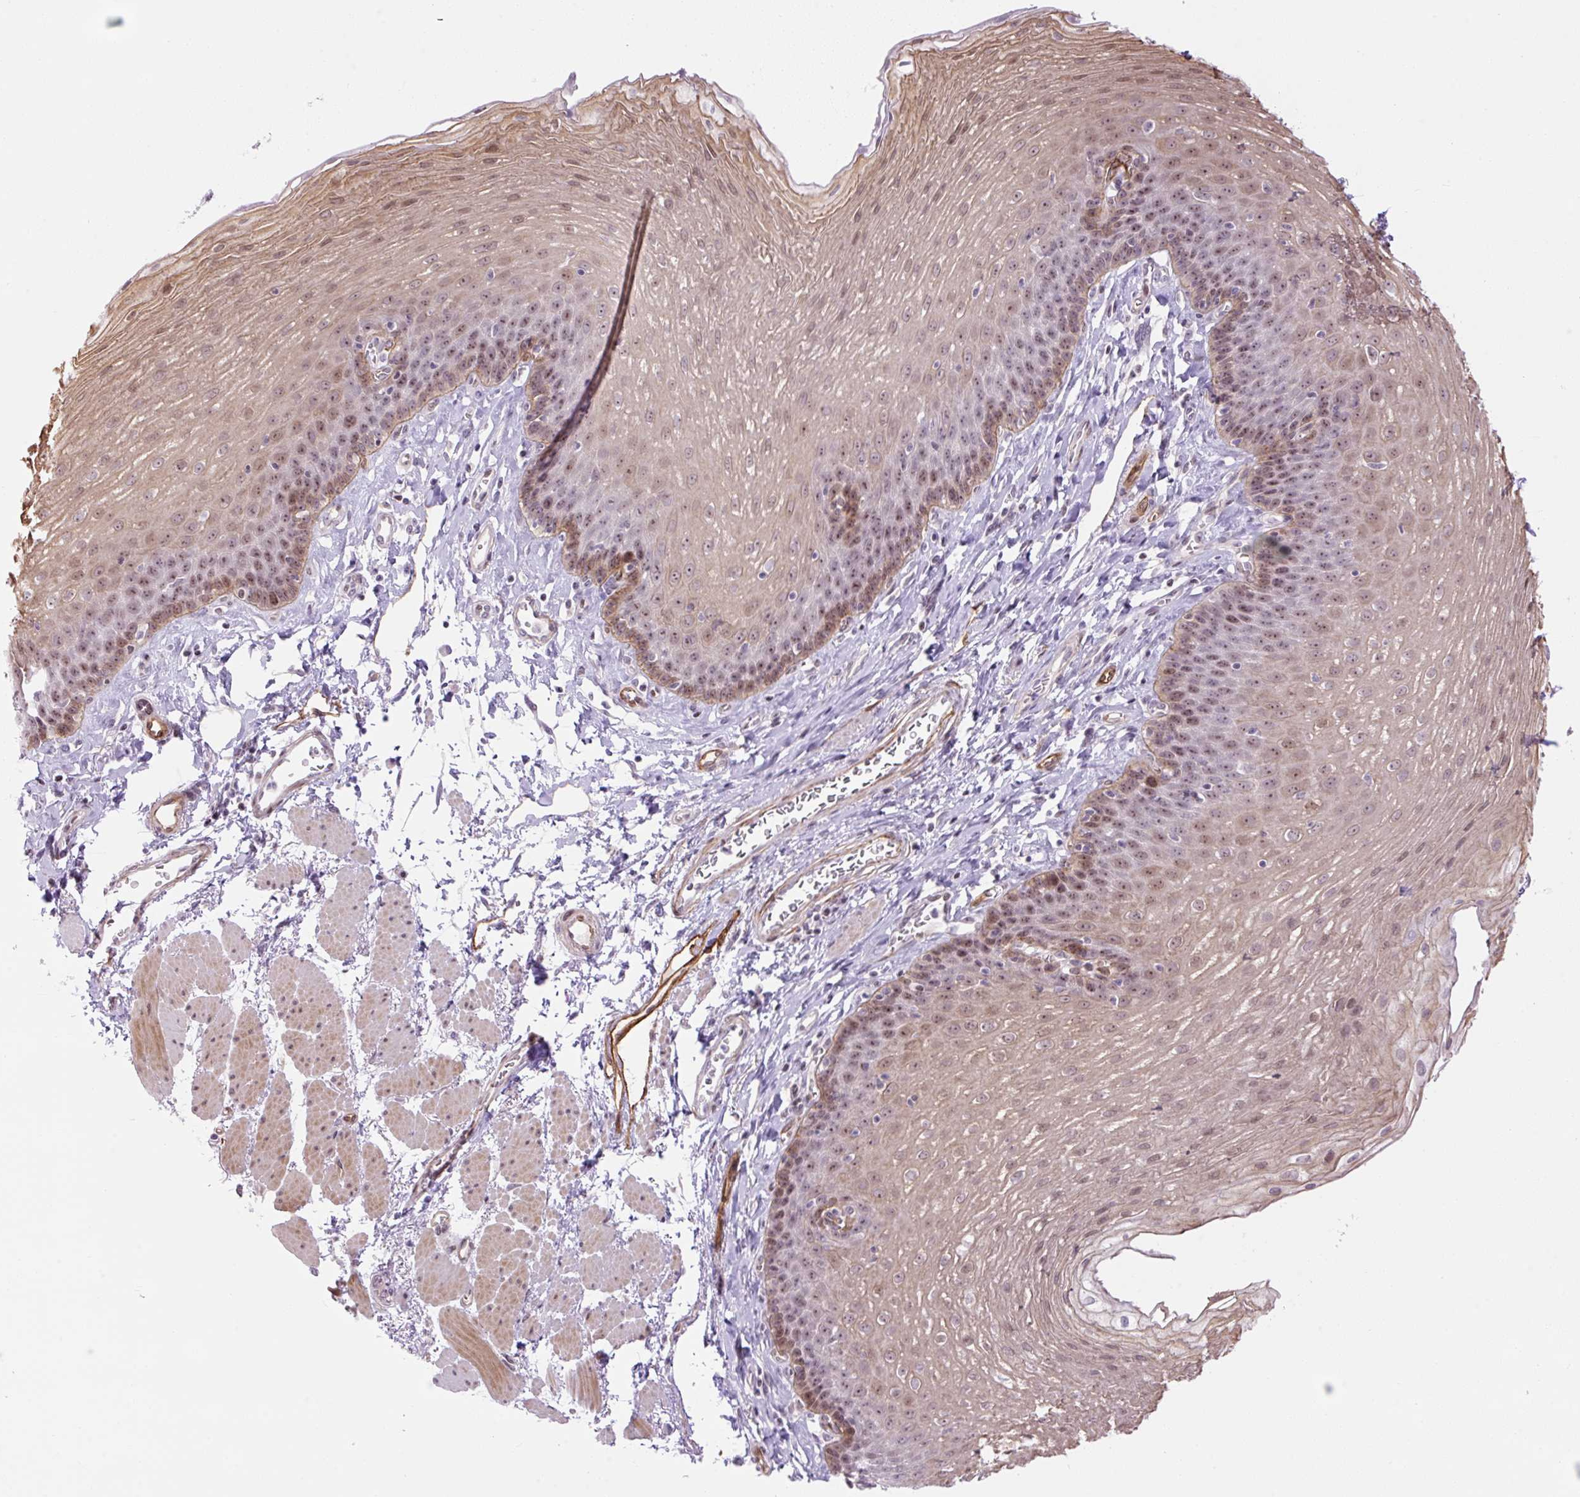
{"staining": {"intensity": "moderate", "quantity": "<25%", "location": "cytoplasmic/membranous,nuclear"}, "tissue": "esophagus", "cell_type": "Squamous epithelial cells", "image_type": "normal", "snomed": [{"axis": "morphology", "description": "Normal tissue, NOS"}, {"axis": "topography", "description": "Esophagus"}], "caption": "Brown immunohistochemical staining in benign esophagus shows moderate cytoplasmic/membranous,nuclear expression in approximately <25% of squamous epithelial cells. Using DAB (brown) and hematoxylin (blue) stains, captured at high magnification using brightfield microscopy.", "gene": "ENSG00000268750", "patient": {"sex": "female", "age": 81}}